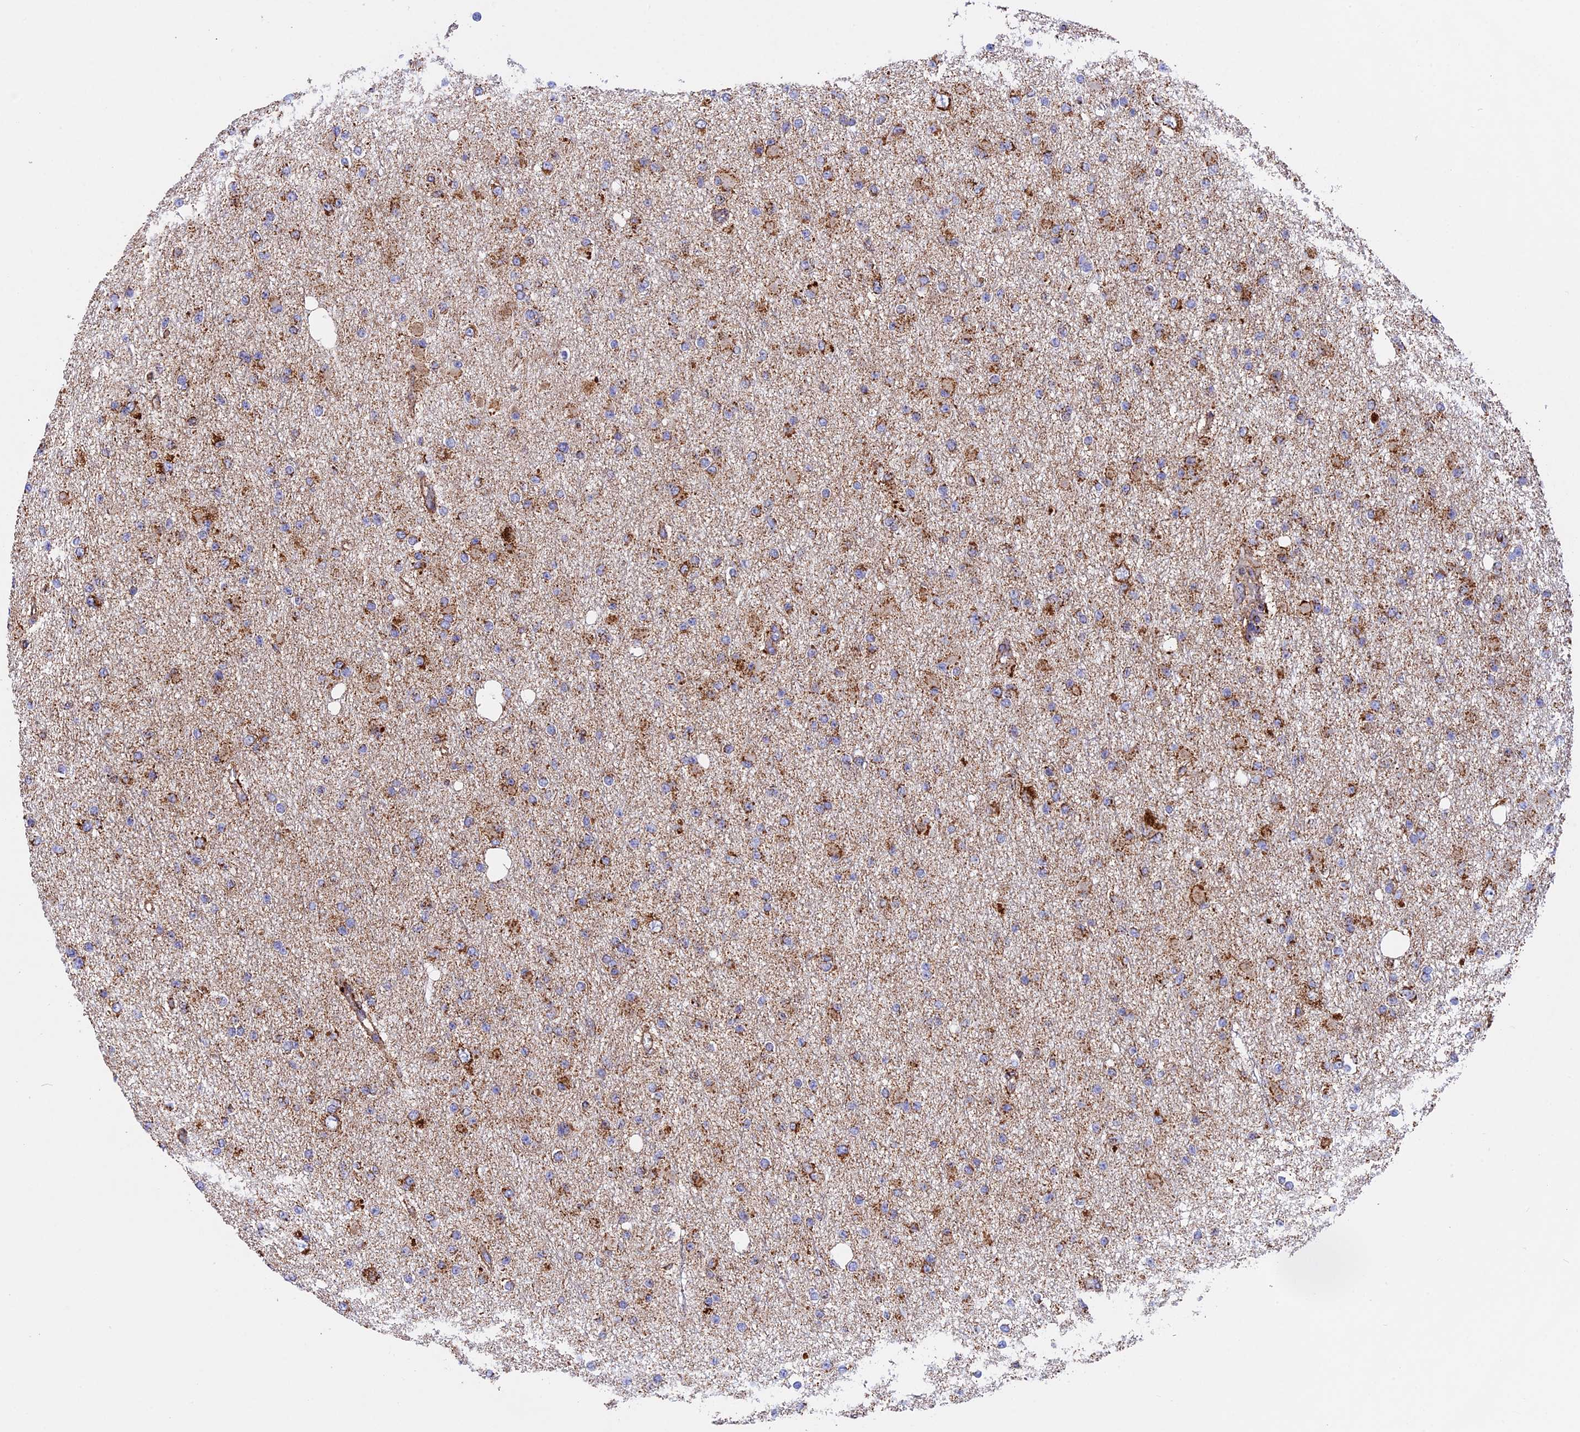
{"staining": {"intensity": "moderate", "quantity": ">75%", "location": "cytoplasmic/membranous"}, "tissue": "glioma", "cell_type": "Tumor cells", "image_type": "cancer", "snomed": [{"axis": "morphology", "description": "Glioma, malignant, Low grade"}, {"axis": "topography", "description": "Brain"}], "caption": "IHC micrograph of human glioma stained for a protein (brown), which shows medium levels of moderate cytoplasmic/membranous expression in about >75% of tumor cells.", "gene": "UQCRB", "patient": {"sex": "female", "age": 22}}